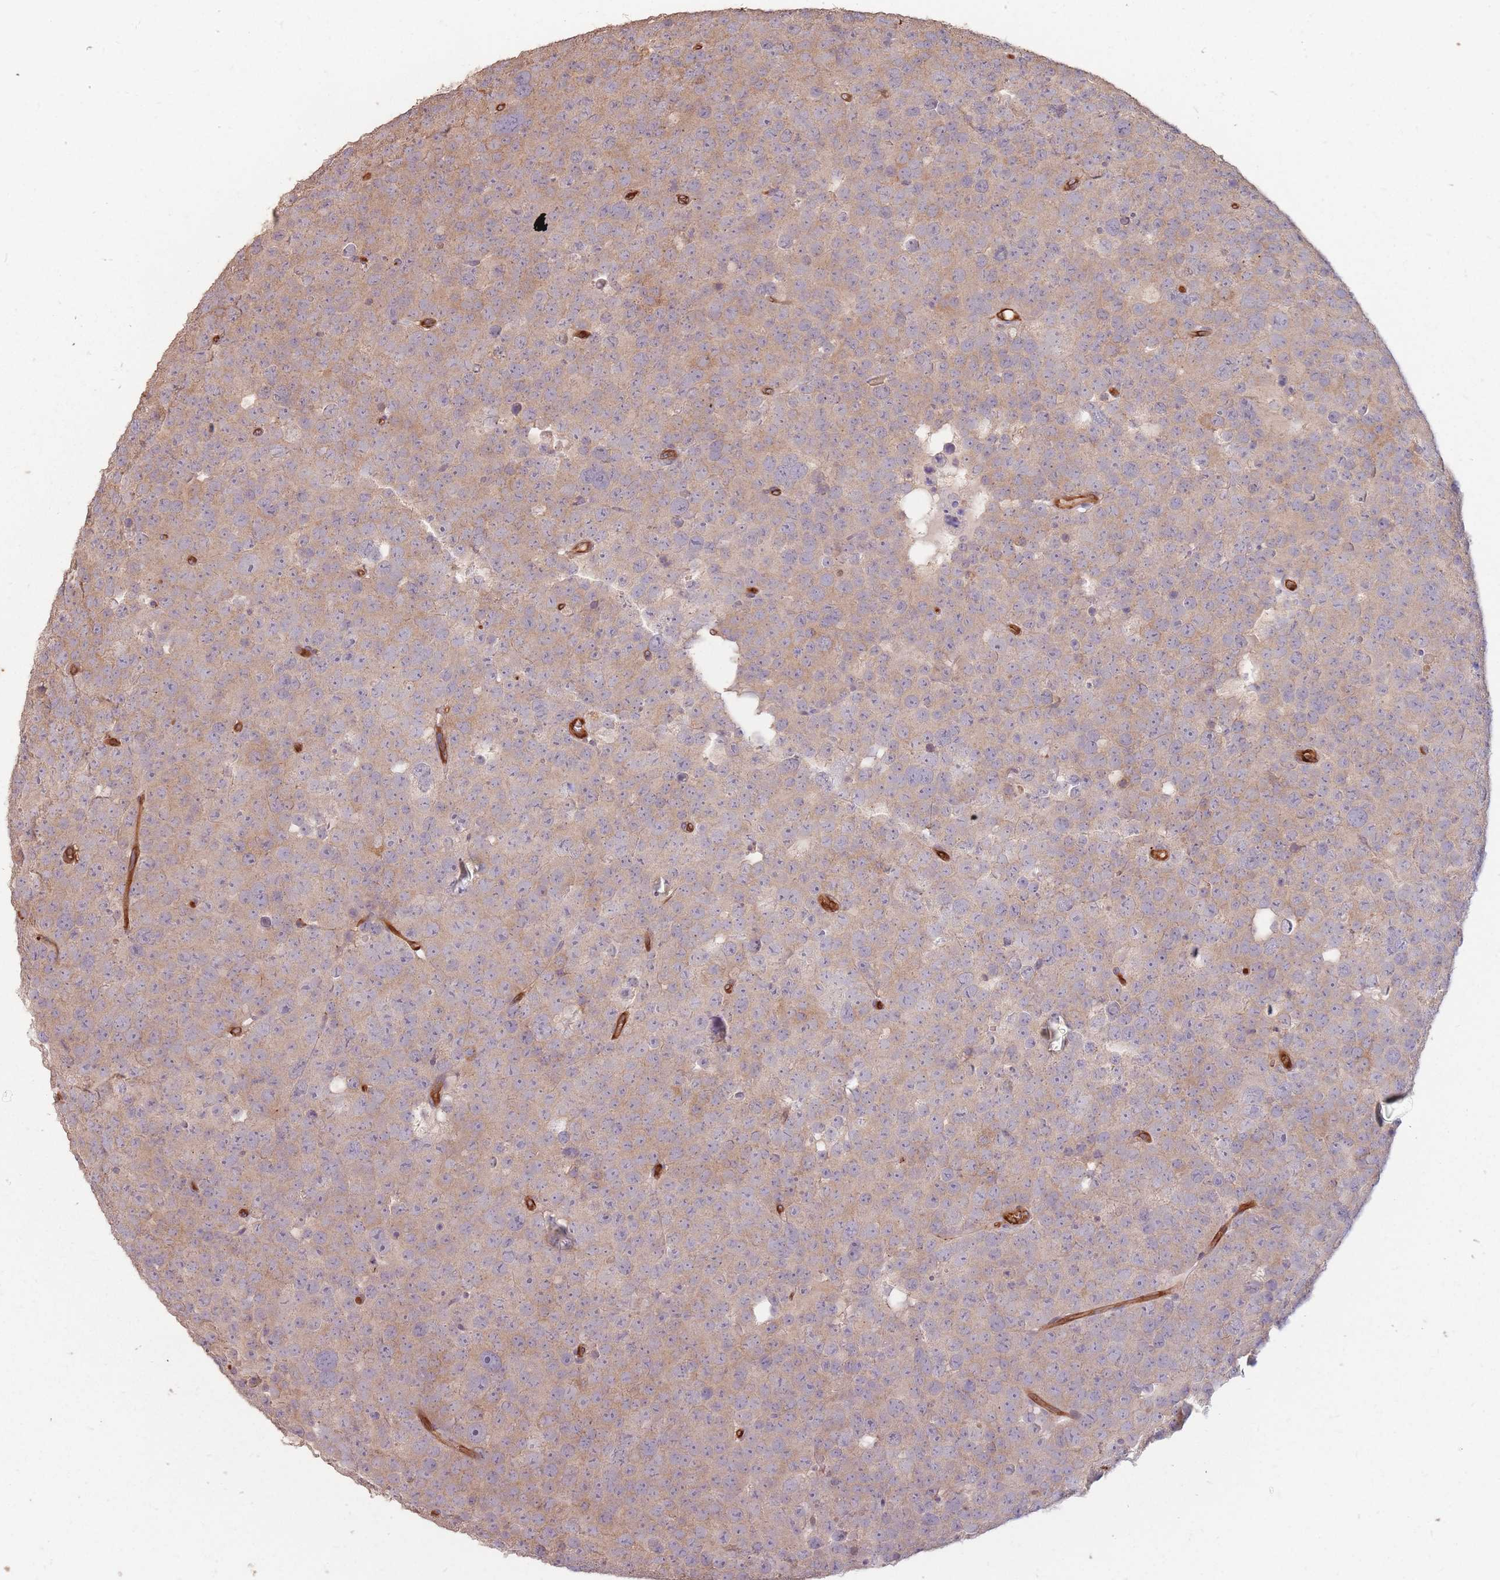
{"staining": {"intensity": "weak", "quantity": ">75%", "location": "cytoplasmic/membranous"}, "tissue": "testis cancer", "cell_type": "Tumor cells", "image_type": "cancer", "snomed": [{"axis": "morphology", "description": "Seminoma, NOS"}, {"axis": "topography", "description": "Testis"}], "caption": "Protein staining of testis cancer tissue reveals weak cytoplasmic/membranous positivity in approximately >75% of tumor cells. (IHC, brightfield microscopy, high magnification).", "gene": "PLS3", "patient": {"sex": "male", "age": 71}}